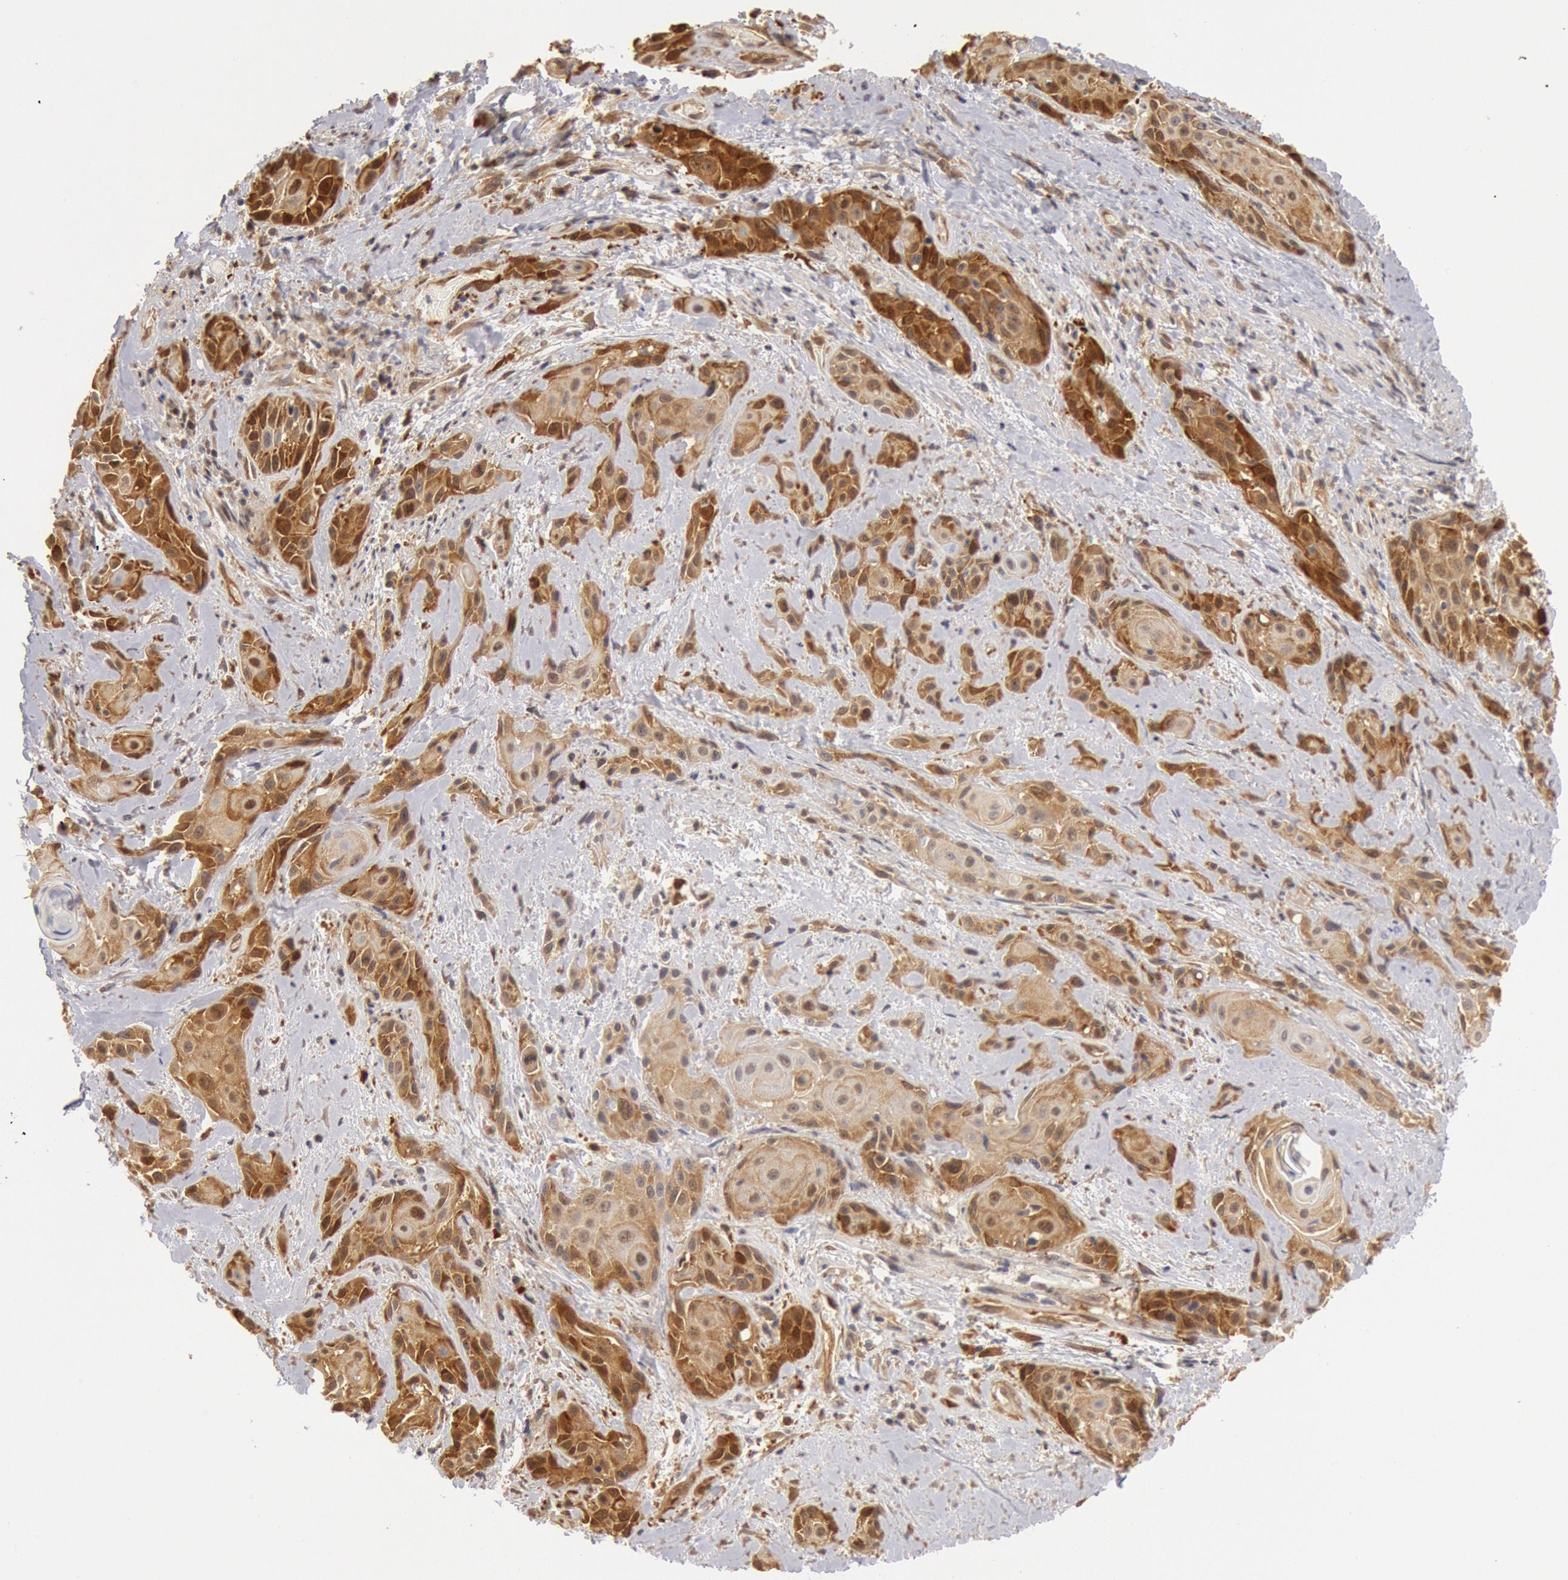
{"staining": {"intensity": "moderate", "quantity": ">75%", "location": "cytoplasmic/membranous,nuclear"}, "tissue": "skin cancer", "cell_type": "Tumor cells", "image_type": "cancer", "snomed": [{"axis": "morphology", "description": "Squamous cell carcinoma, NOS"}, {"axis": "topography", "description": "Skin"}, {"axis": "topography", "description": "Anal"}], "caption": "High-power microscopy captured an IHC photomicrograph of skin squamous cell carcinoma, revealing moderate cytoplasmic/membranous and nuclear expression in about >75% of tumor cells.", "gene": "DNAJA1", "patient": {"sex": "male", "age": 64}}